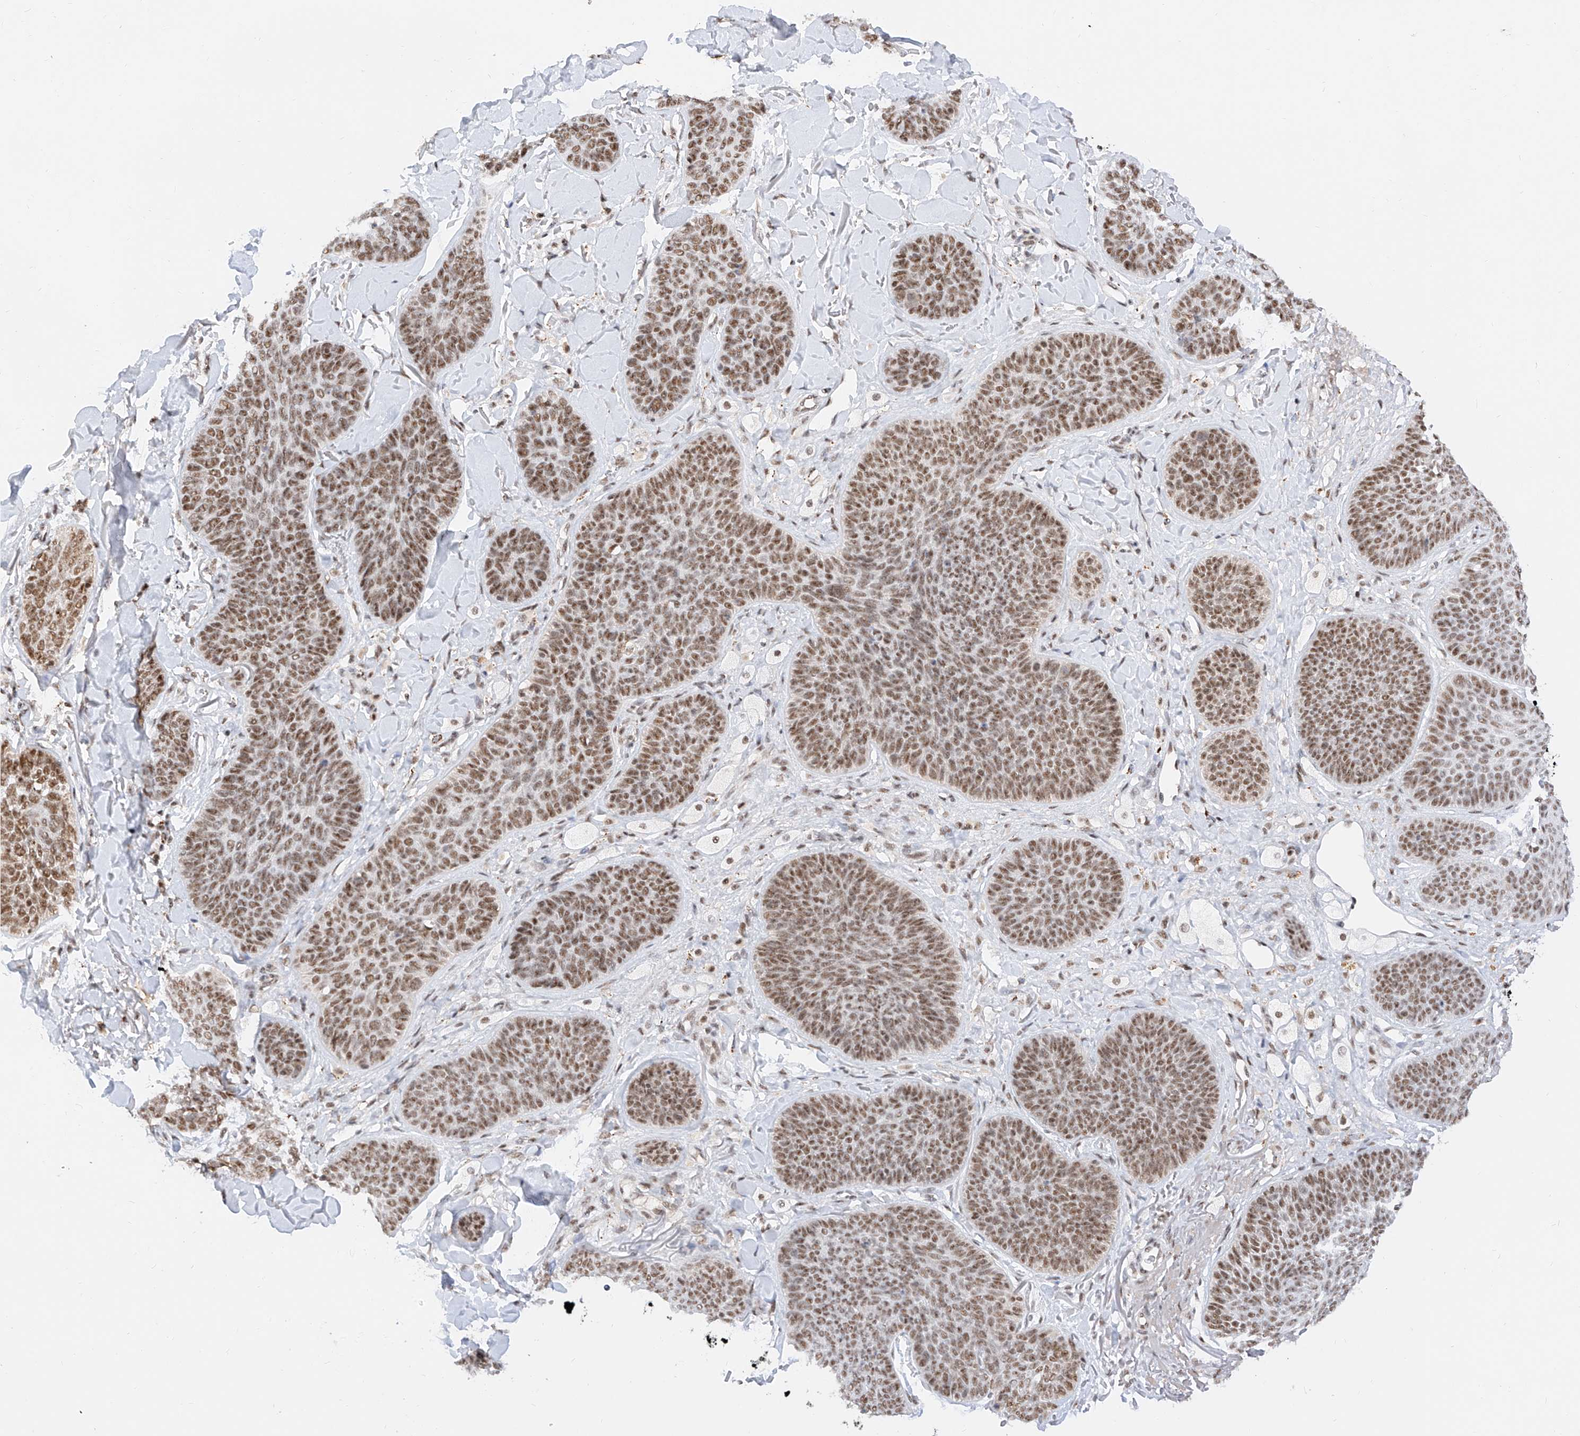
{"staining": {"intensity": "moderate", "quantity": ">75%", "location": "nuclear"}, "tissue": "skin cancer", "cell_type": "Tumor cells", "image_type": "cancer", "snomed": [{"axis": "morphology", "description": "Basal cell carcinoma"}, {"axis": "topography", "description": "Skin"}], "caption": "A brown stain highlights moderate nuclear positivity of a protein in skin basal cell carcinoma tumor cells. The staining was performed using DAB, with brown indicating positive protein expression. Nuclei are stained blue with hematoxylin.", "gene": "NRF1", "patient": {"sex": "male", "age": 85}}